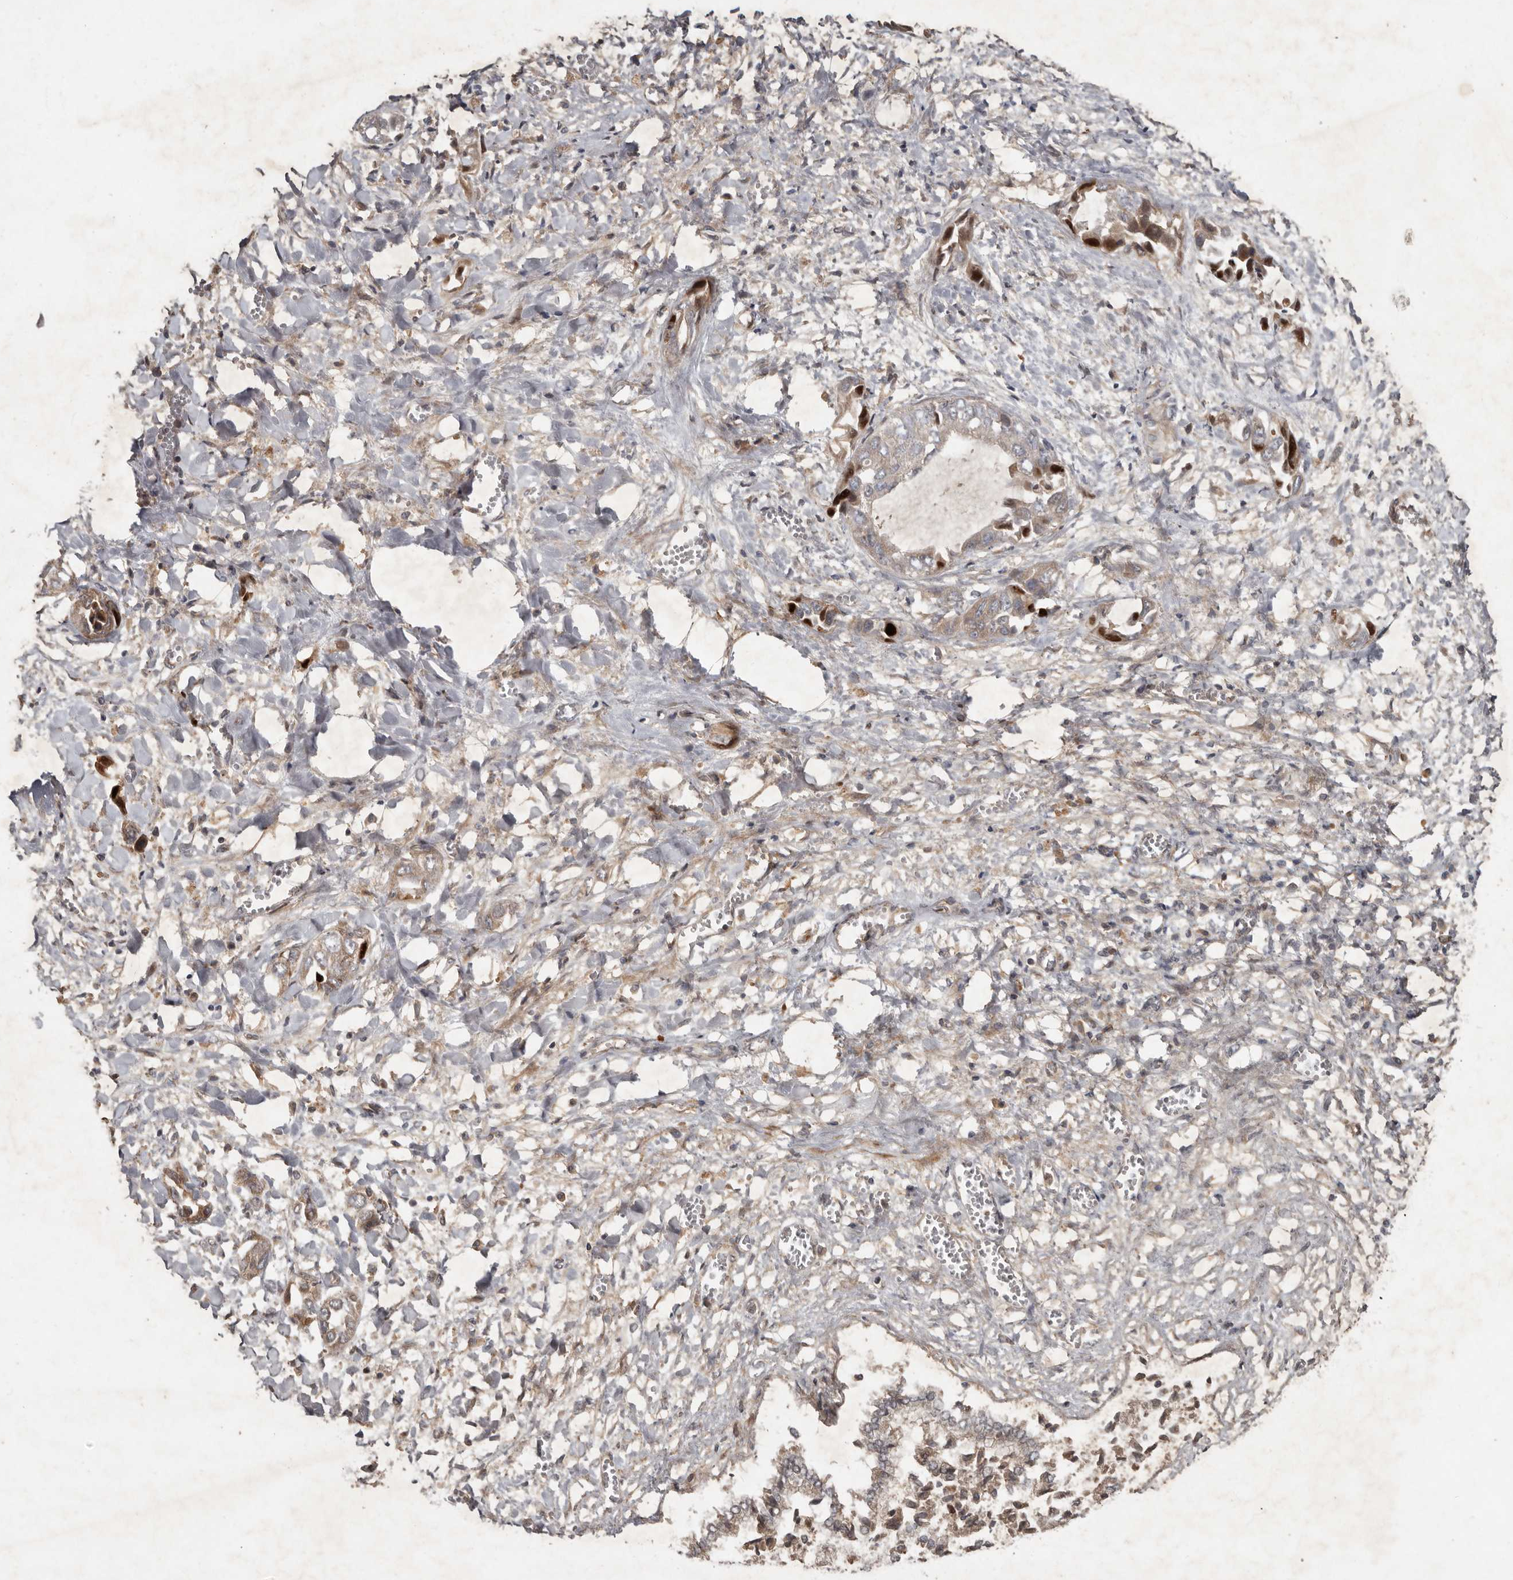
{"staining": {"intensity": "strong", "quantity": "25%-75%", "location": "cytoplasmic/membranous,nuclear"}, "tissue": "liver cancer", "cell_type": "Tumor cells", "image_type": "cancer", "snomed": [{"axis": "morphology", "description": "Cholangiocarcinoma"}, {"axis": "topography", "description": "Liver"}], "caption": "This is a photomicrograph of immunohistochemistry (IHC) staining of liver cancer (cholangiocarcinoma), which shows strong expression in the cytoplasmic/membranous and nuclear of tumor cells.", "gene": "KIF26B", "patient": {"sex": "female", "age": 52}}